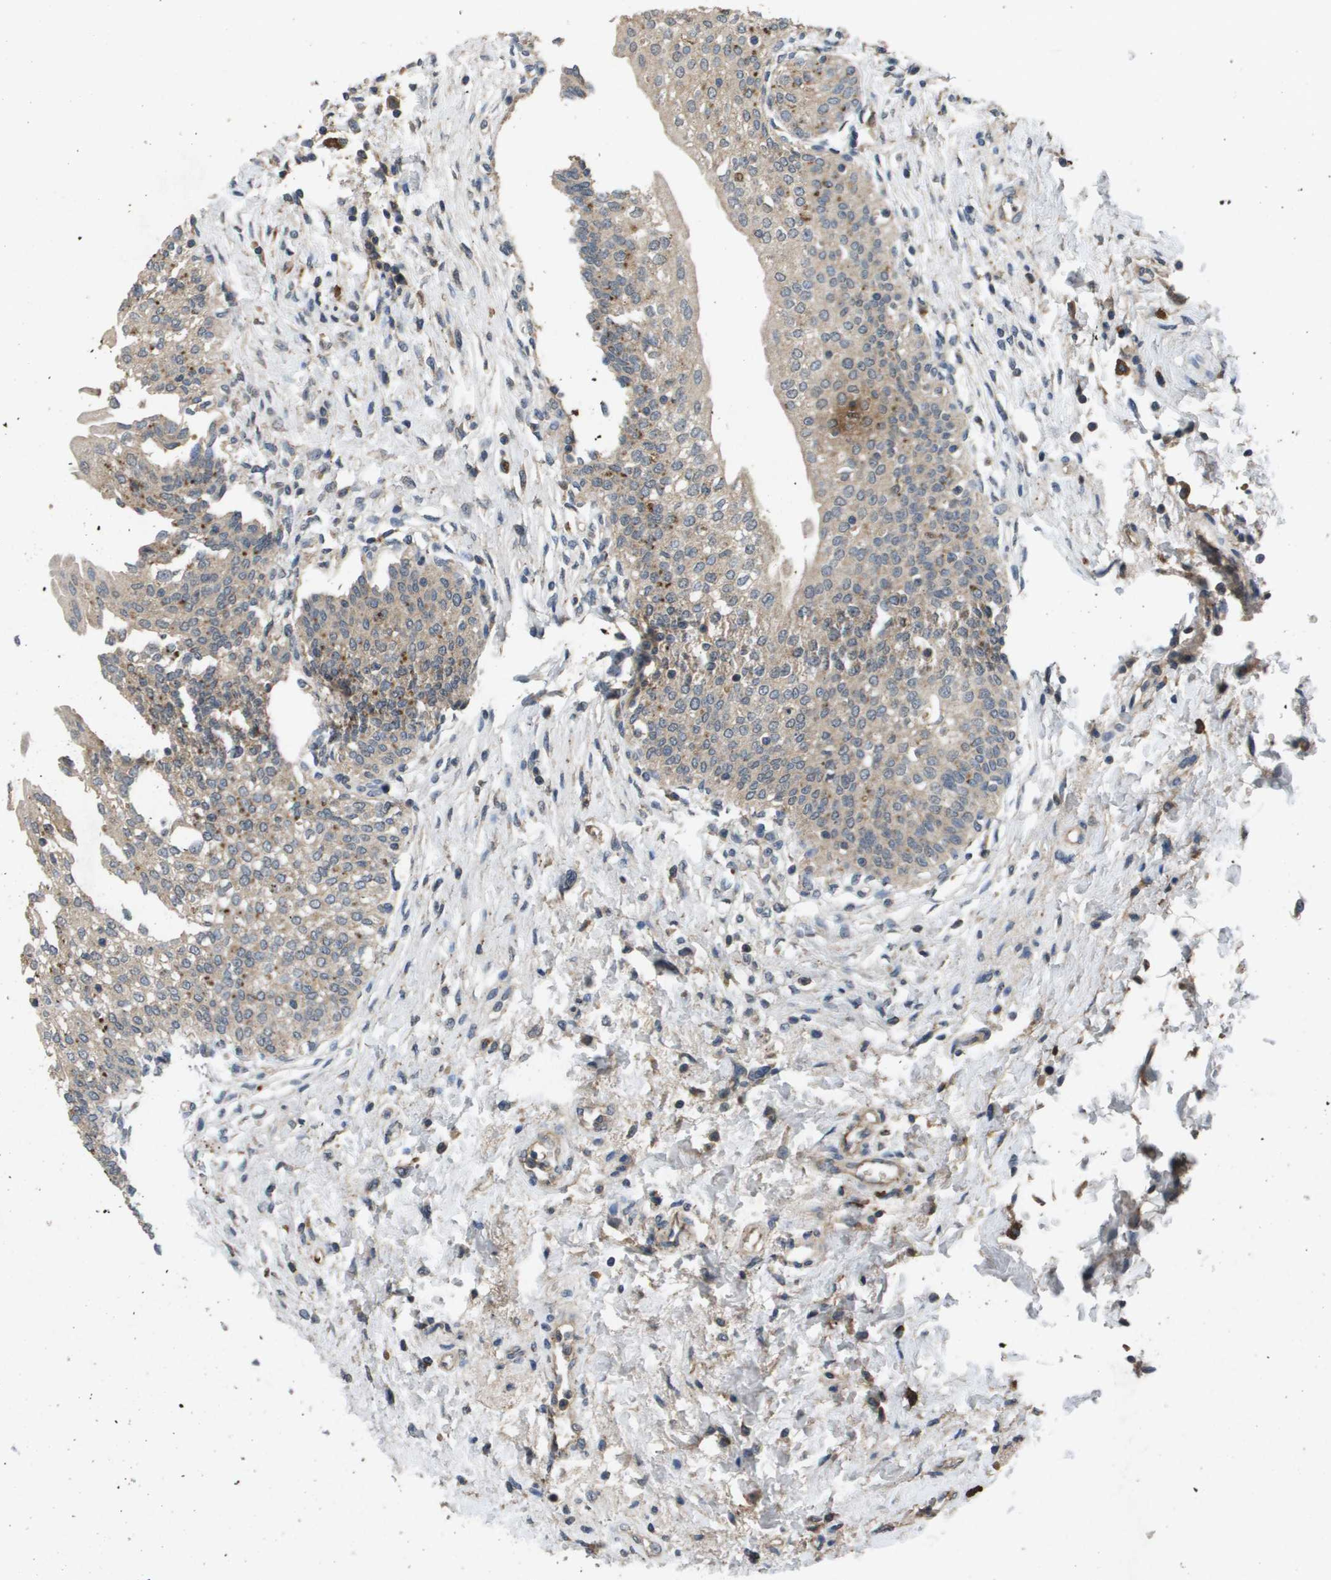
{"staining": {"intensity": "moderate", "quantity": ">75%", "location": "cytoplasmic/membranous"}, "tissue": "urinary bladder", "cell_type": "Urothelial cells", "image_type": "normal", "snomed": [{"axis": "morphology", "description": "Normal tissue, NOS"}, {"axis": "topography", "description": "Urinary bladder"}], "caption": "A medium amount of moderate cytoplasmic/membranous positivity is seen in approximately >75% of urothelial cells in unremarkable urinary bladder. The staining was performed using DAB to visualize the protein expression in brown, while the nuclei were stained in blue with hematoxylin (Magnification: 20x).", "gene": "PROC", "patient": {"sex": "male", "age": 55}}